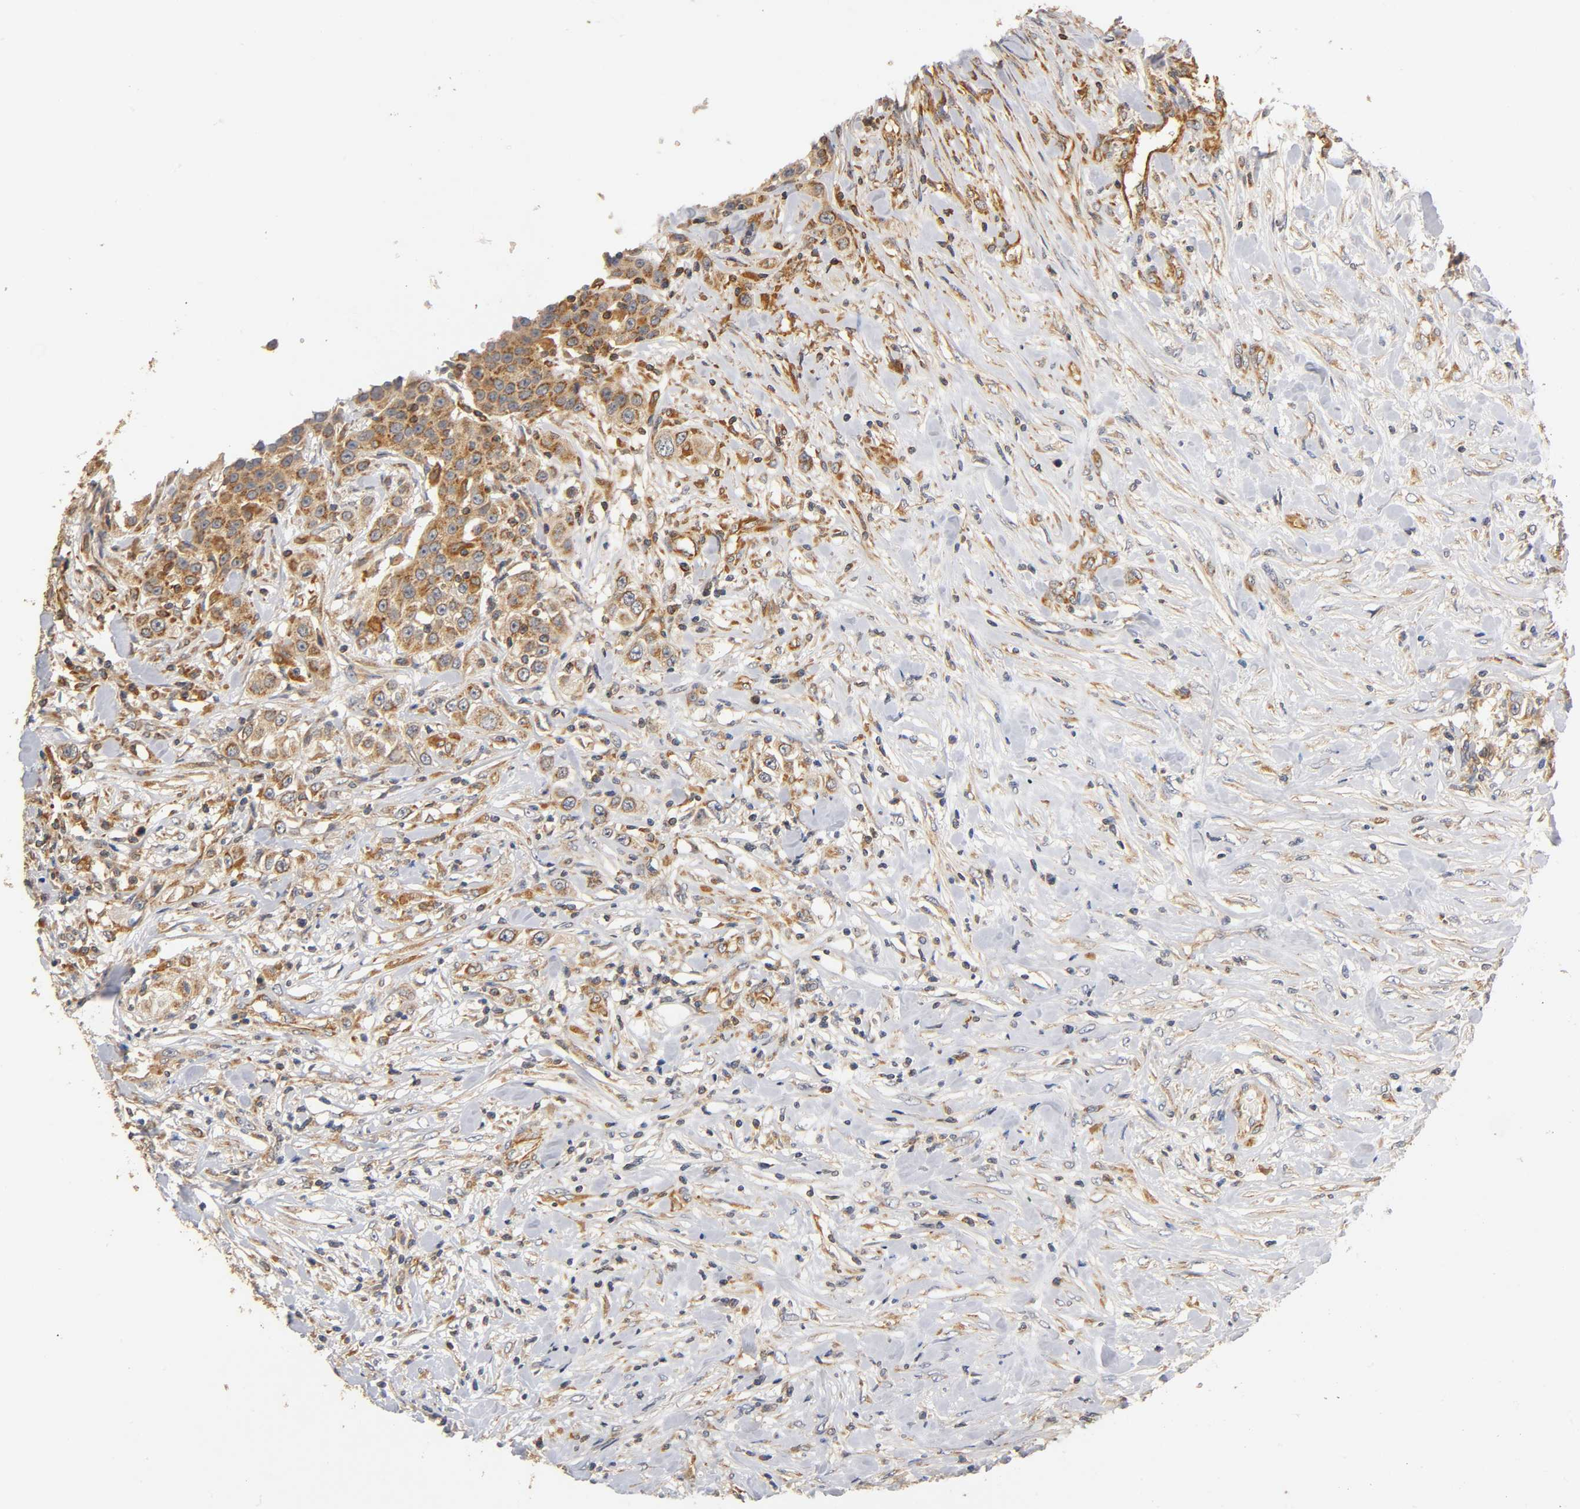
{"staining": {"intensity": "moderate", "quantity": ">75%", "location": "cytoplasmic/membranous"}, "tissue": "urothelial cancer", "cell_type": "Tumor cells", "image_type": "cancer", "snomed": [{"axis": "morphology", "description": "Urothelial carcinoma, High grade"}, {"axis": "topography", "description": "Urinary bladder"}], "caption": "This micrograph displays immunohistochemistry (IHC) staining of high-grade urothelial carcinoma, with medium moderate cytoplasmic/membranous staining in approximately >75% of tumor cells.", "gene": "SCAP", "patient": {"sex": "female", "age": 80}}